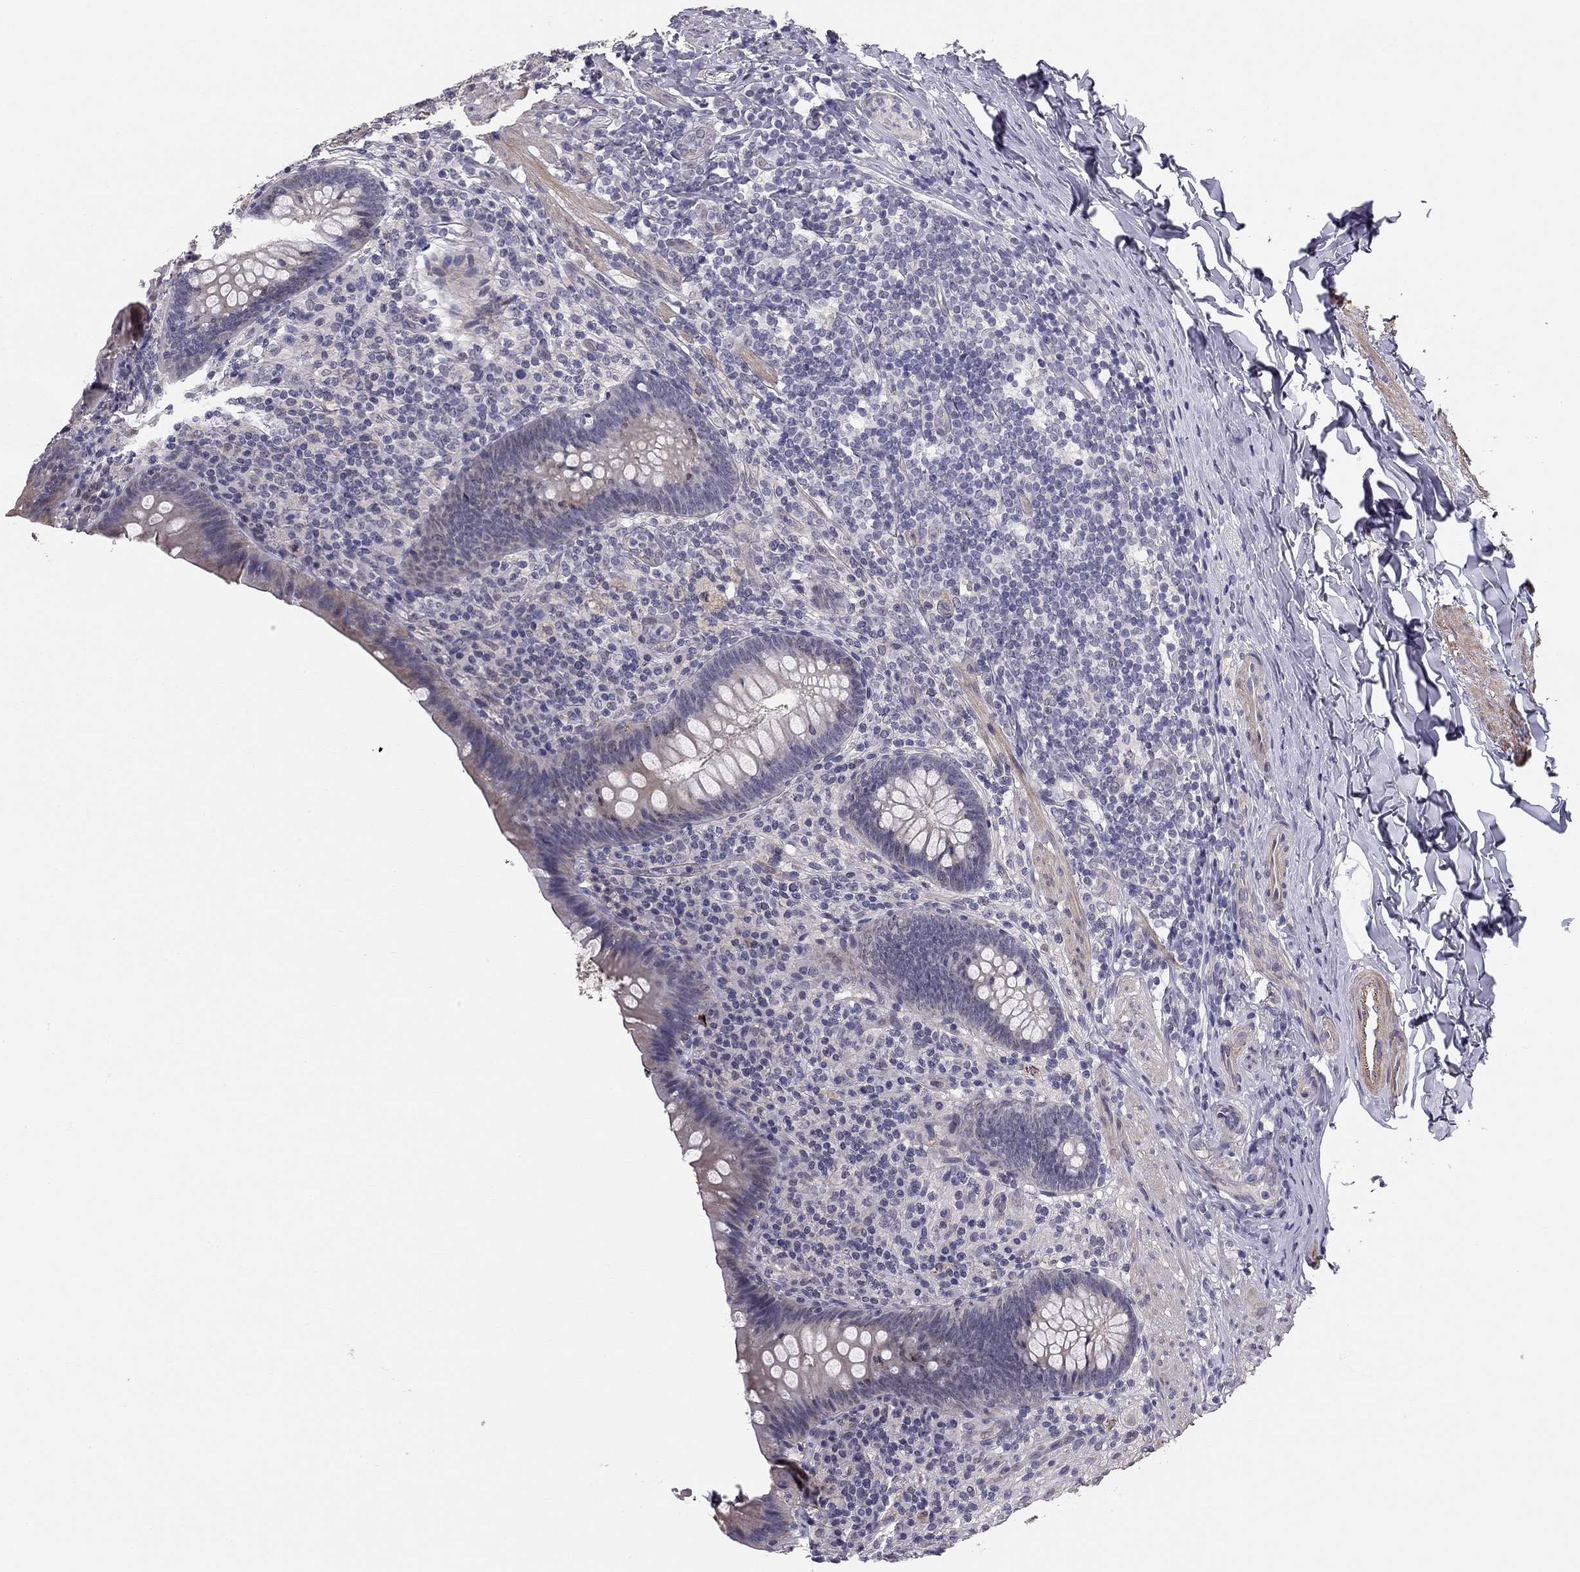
{"staining": {"intensity": "negative", "quantity": "none", "location": "none"}, "tissue": "appendix", "cell_type": "Glandular cells", "image_type": "normal", "snomed": [{"axis": "morphology", "description": "Normal tissue, NOS"}, {"axis": "topography", "description": "Appendix"}], "caption": "Unremarkable appendix was stained to show a protein in brown. There is no significant staining in glandular cells. Brightfield microscopy of immunohistochemistry stained with DAB (3,3'-diaminobenzidine) (brown) and hematoxylin (blue), captured at high magnification.", "gene": "GJB4", "patient": {"sex": "male", "age": 47}}